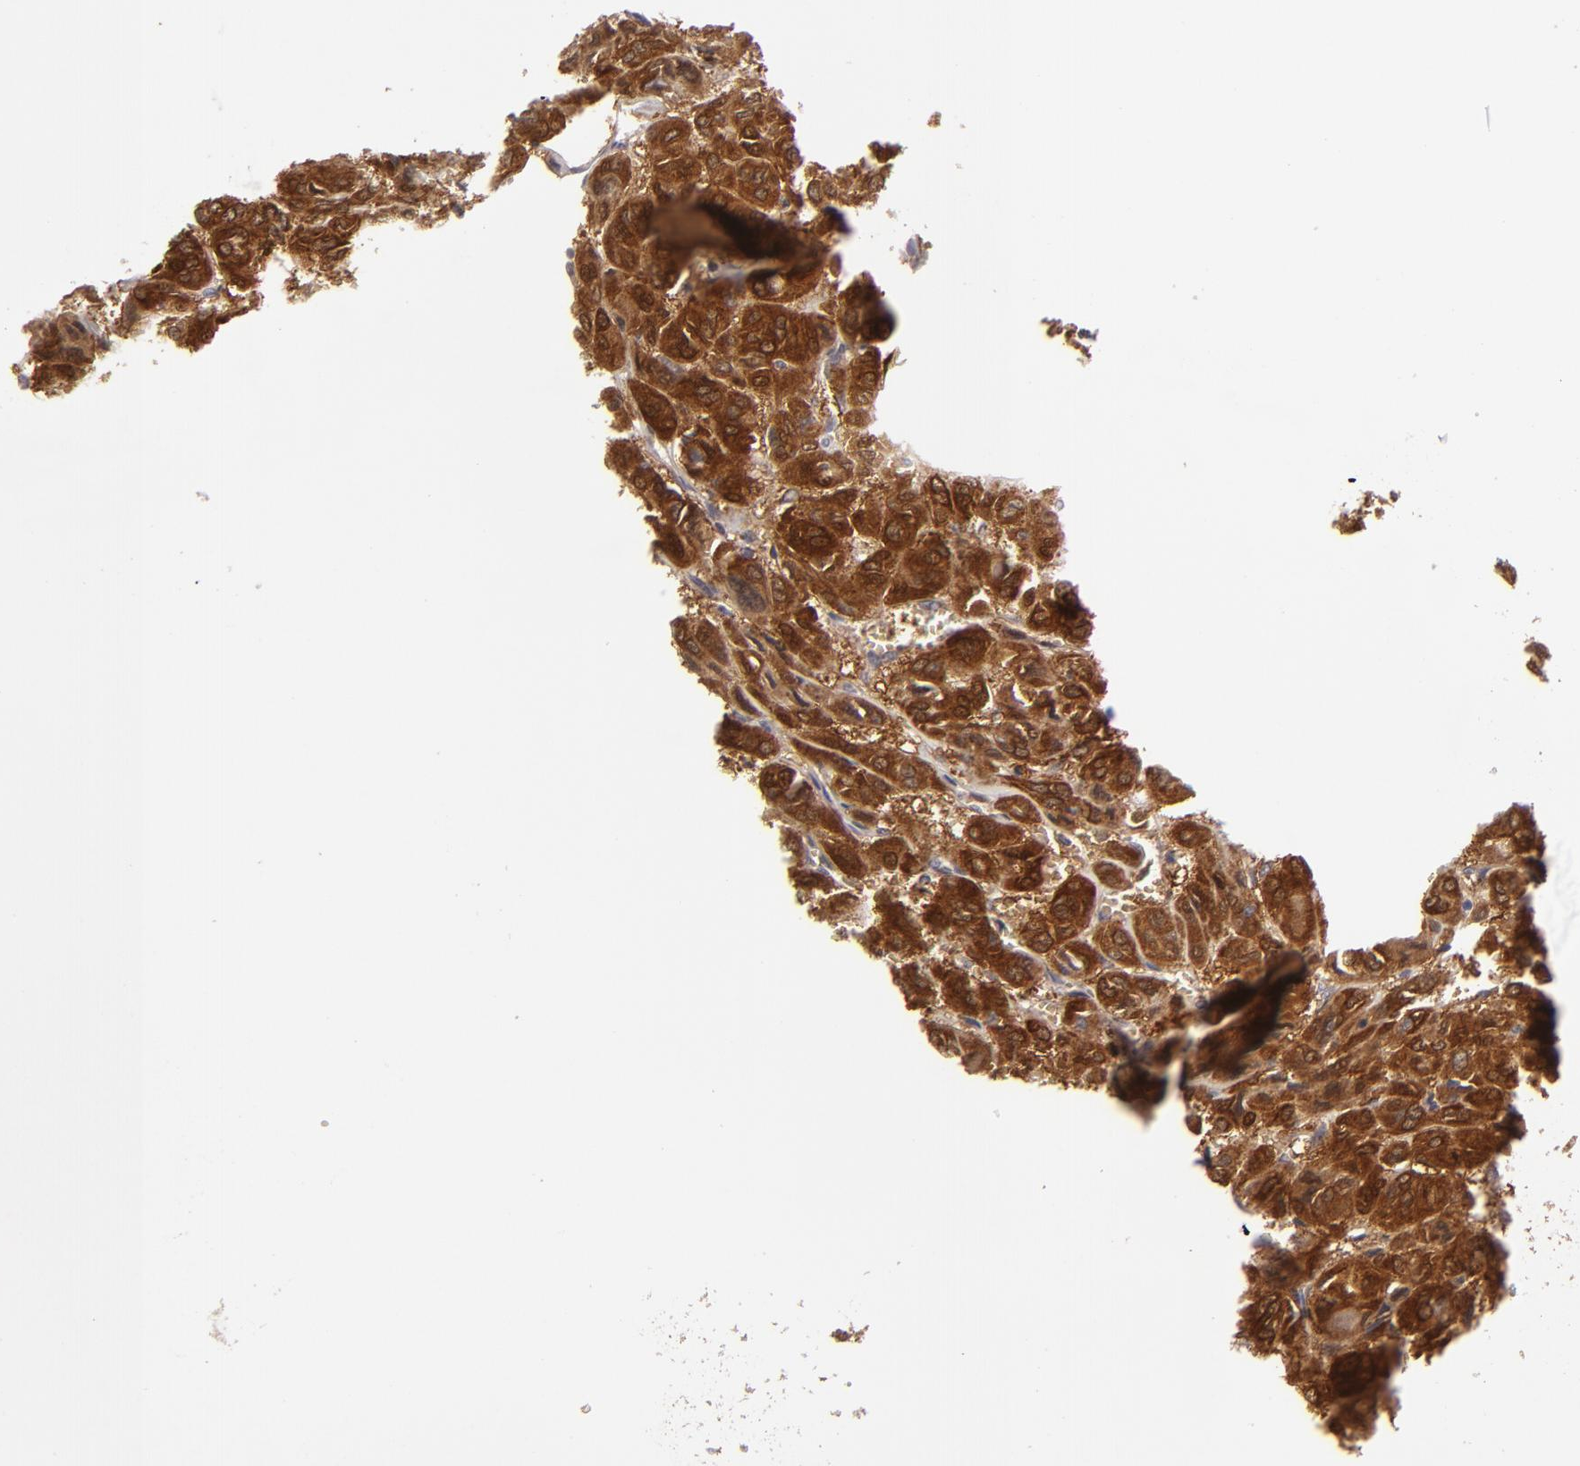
{"staining": {"intensity": "strong", "quantity": ">75%", "location": "cytoplasmic/membranous"}, "tissue": "thyroid cancer", "cell_type": "Tumor cells", "image_type": "cancer", "snomed": [{"axis": "morphology", "description": "Follicular adenoma carcinoma, NOS"}, {"axis": "topography", "description": "Thyroid gland"}], "caption": "Follicular adenoma carcinoma (thyroid) tissue exhibits strong cytoplasmic/membranous positivity in about >75% of tumor cells", "gene": "SH2D4A", "patient": {"sex": "female", "age": 71}}